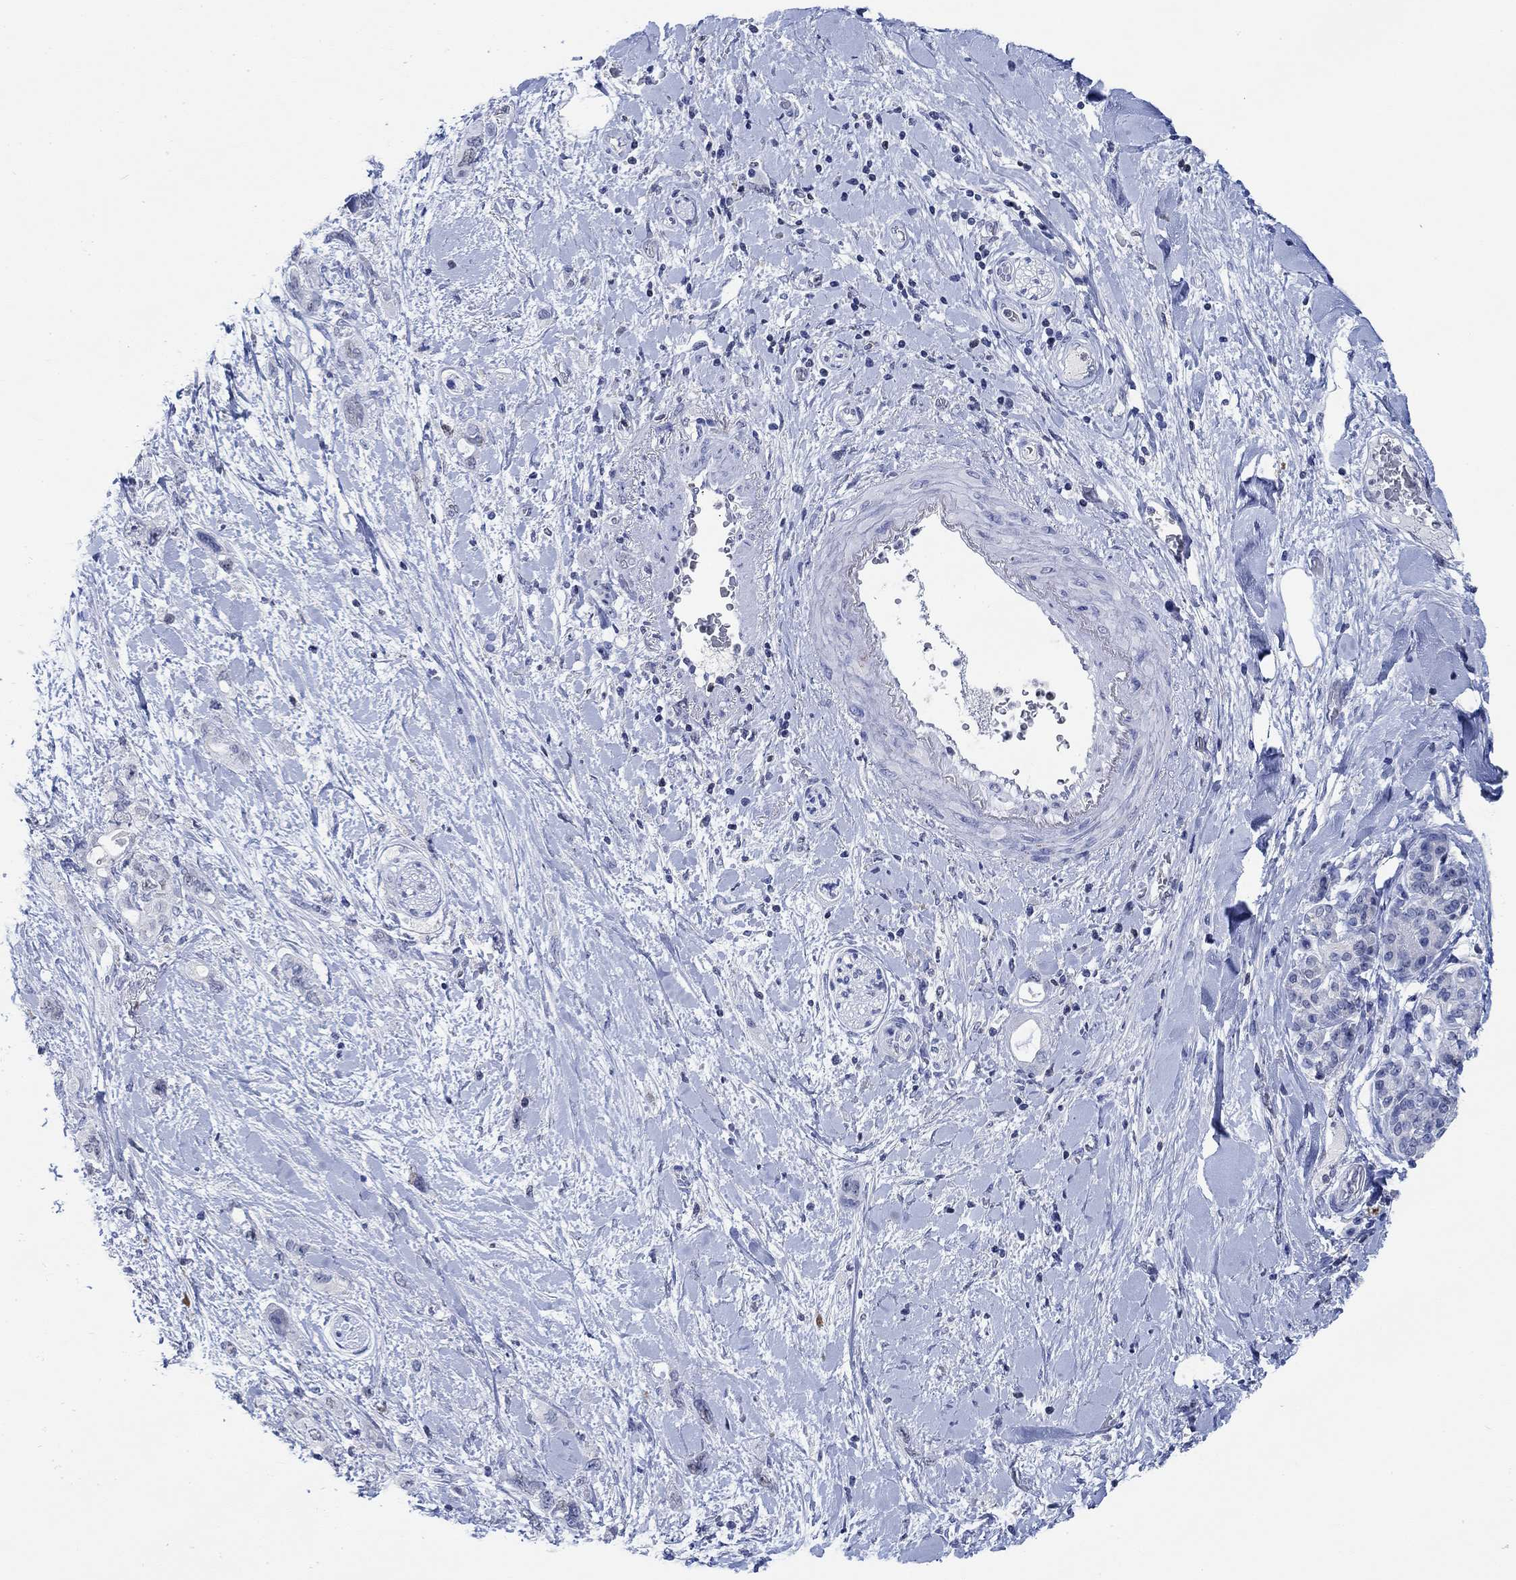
{"staining": {"intensity": "negative", "quantity": "none", "location": "none"}, "tissue": "pancreatic cancer", "cell_type": "Tumor cells", "image_type": "cancer", "snomed": [{"axis": "morphology", "description": "Adenocarcinoma, NOS"}, {"axis": "topography", "description": "Pancreas"}], "caption": "Immunohistochemistry (IHC) histopathology image of human pancreatic cancer stained for a protein (brown), which displays no staining in tumor cells. (DAB immunohistochemistry visualized using brightfield microscopy, high magnification).", "gene": "PPP1R17", "patient": {"sex": "female", "age": 56}}